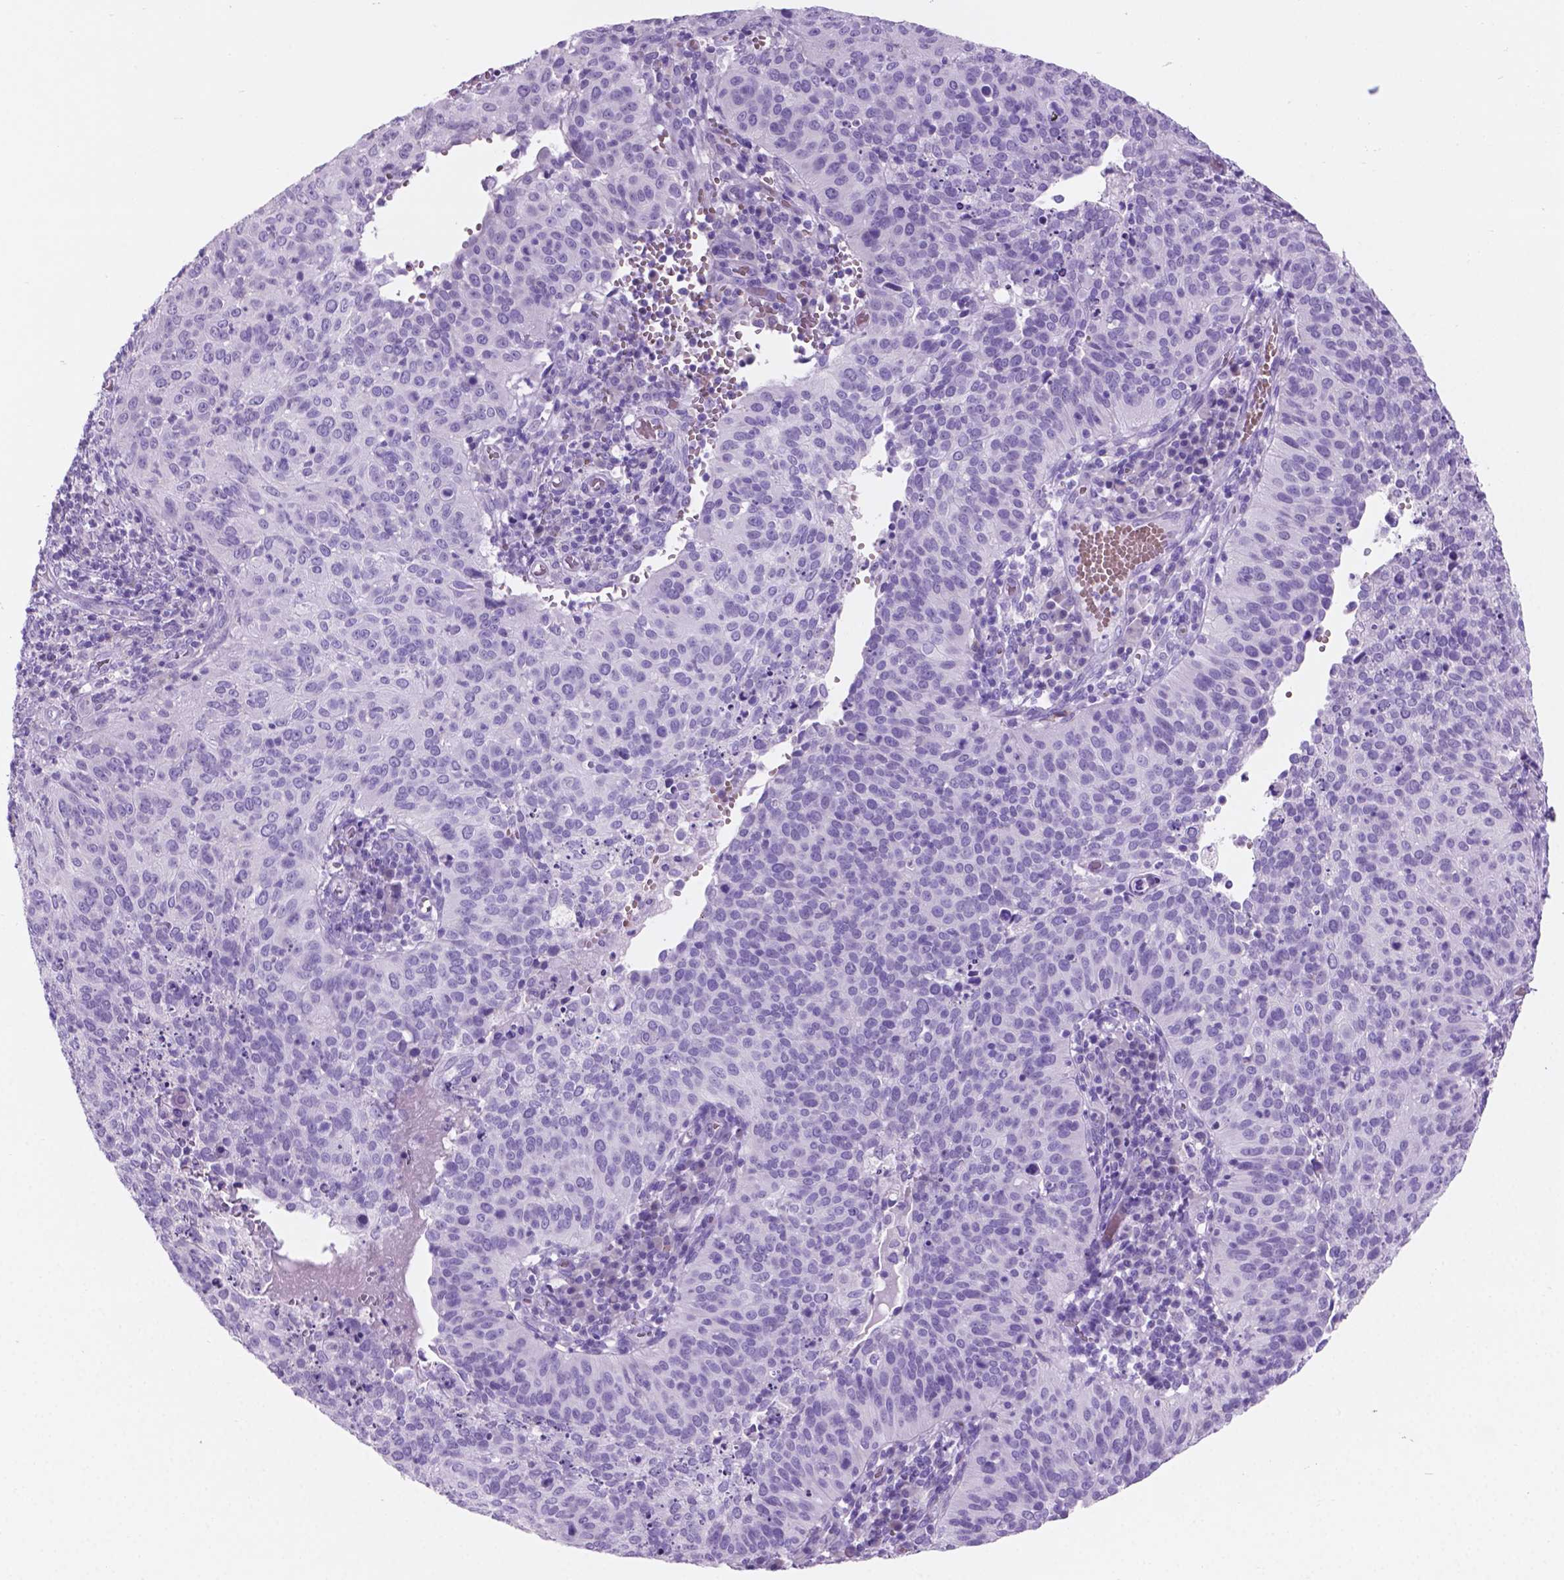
{"staining": {"intensity": "negative", "quantity": "none", "location": "none"}, "tissue": "cervical cancer", "cell_type": "Tumor cells", "image_type": "cancer", "snomed": [{"axis": "morphology", "description": "Squamous cell carcinoma, NOS"}, {"axis": "topography", "description": "Cervix"}], "caption": "A photomicrograph of cervical cancer (squamous cell carcinoma) stained for a protein displays no brown staining in tumor cells.", "gene": "GRIN2B", "patient": {"sex": "female", "age": 39}}